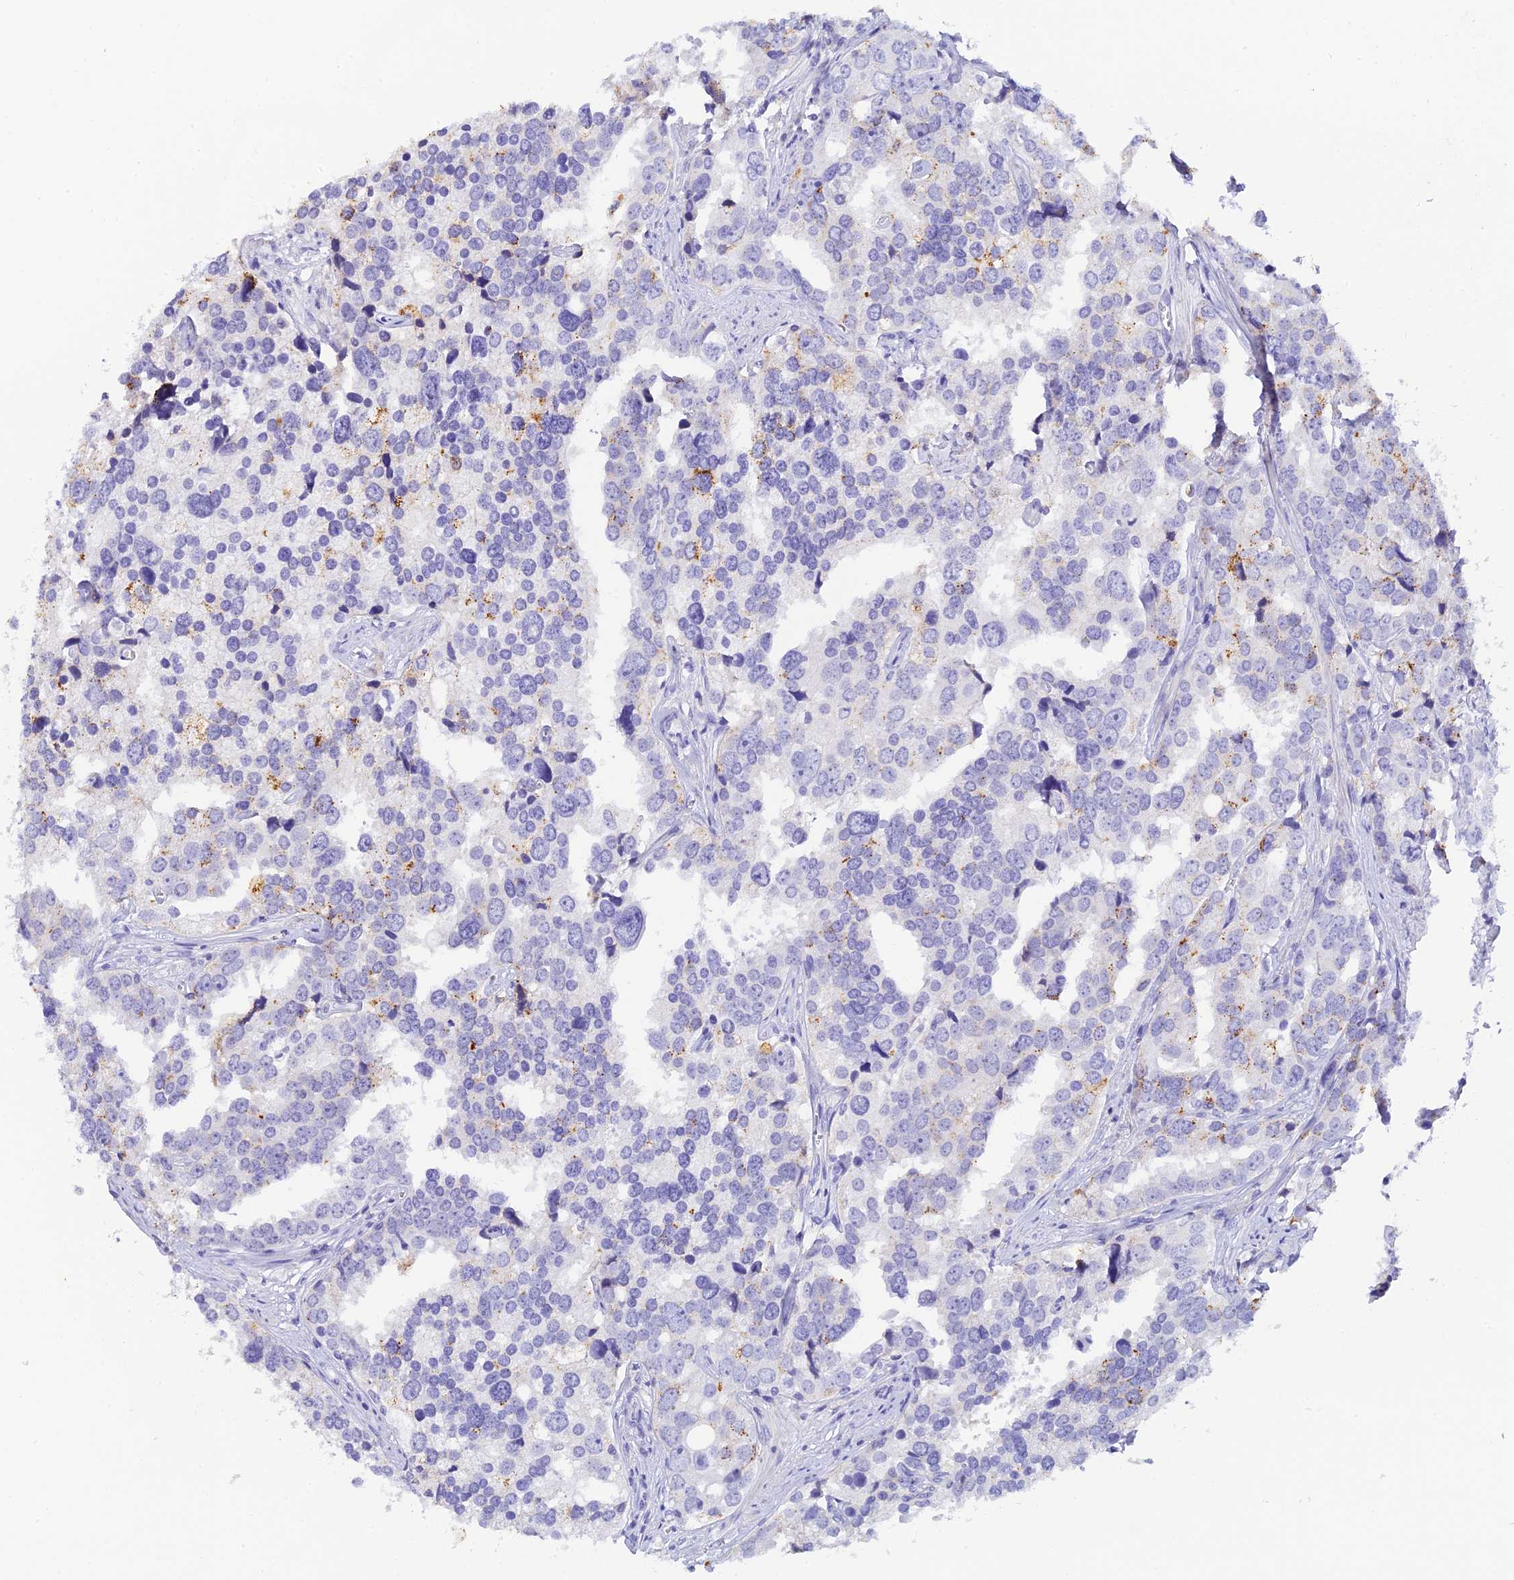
{"staining": {"intensity": "negative", "quantity": "none", "location": "none"}, "tissue": "prostate cancer", "cell_type": "Tumor cells", "image_type": "cancer", "snomed": [{"axis": "morphology", "description": "Adenocarcinoma, High grade"}, {"axis": "topography", "description": "Prostate"}], "caption": "Immunohistochemistry micrograph of human high-grade adenocarcinoma (prostate) stained for a protein (brown), which demonstrates no expression in tumor cells.", "gene": "C12orf29", "patient": {"sex": "male", "age": 71}}